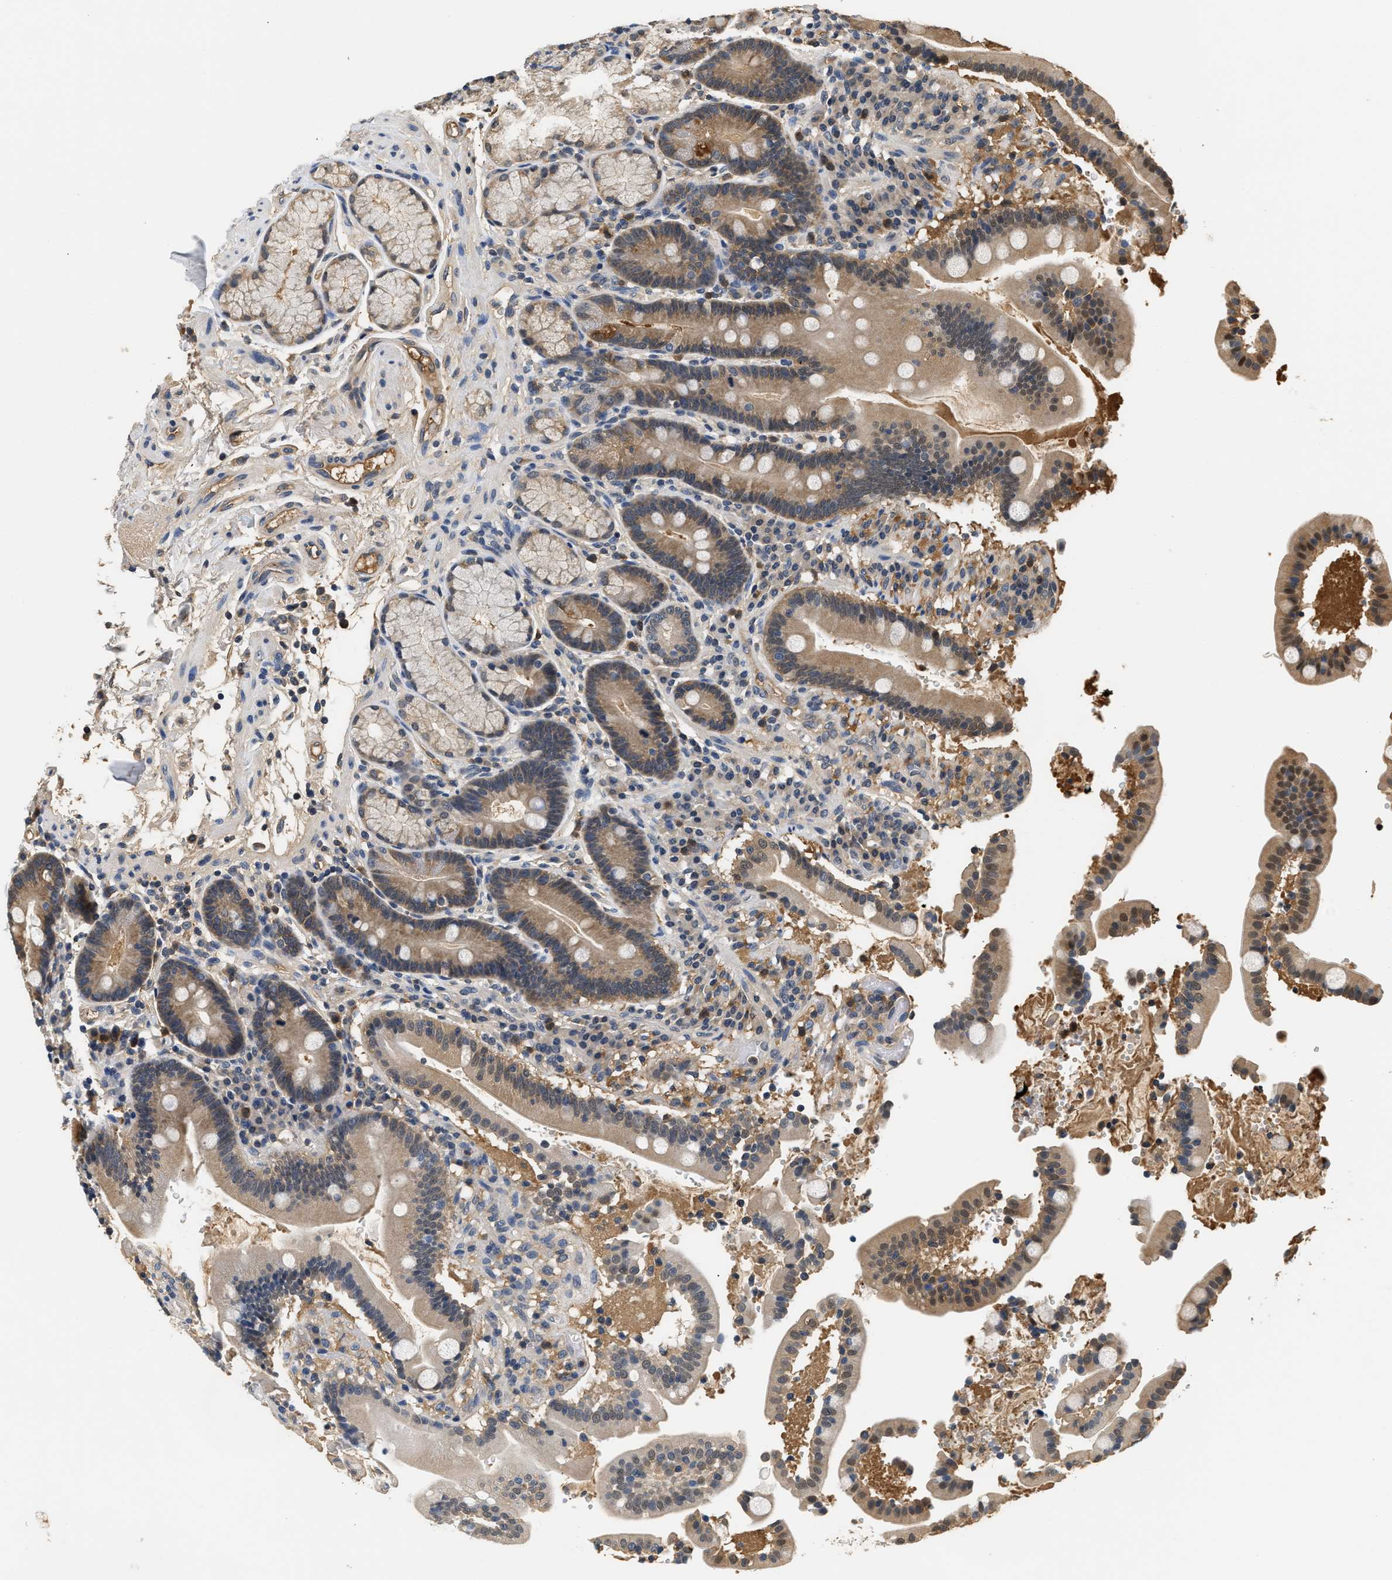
{"staining": {"intensity": "moderate", "quantity": ">75%", "location": "cytoplasmic/membranous"}, "tissue": "duodenum", "cell_type": "Glandular cells", "image_type": "normal", "snomed": [{"axis": "morphology", "description": "Normal tissue, NOS"}, {"axis": "topography", "description": "Small intestine, NOS"}], "caption": "Immunohistochemical staining of unremarkable duodenum shows >75% levels of moderate cytoplasmic/membranous protein staining in approximately >75% of glandular cells.", "gene": "GPI", "patient": {"sex": "female", "age": 71}}